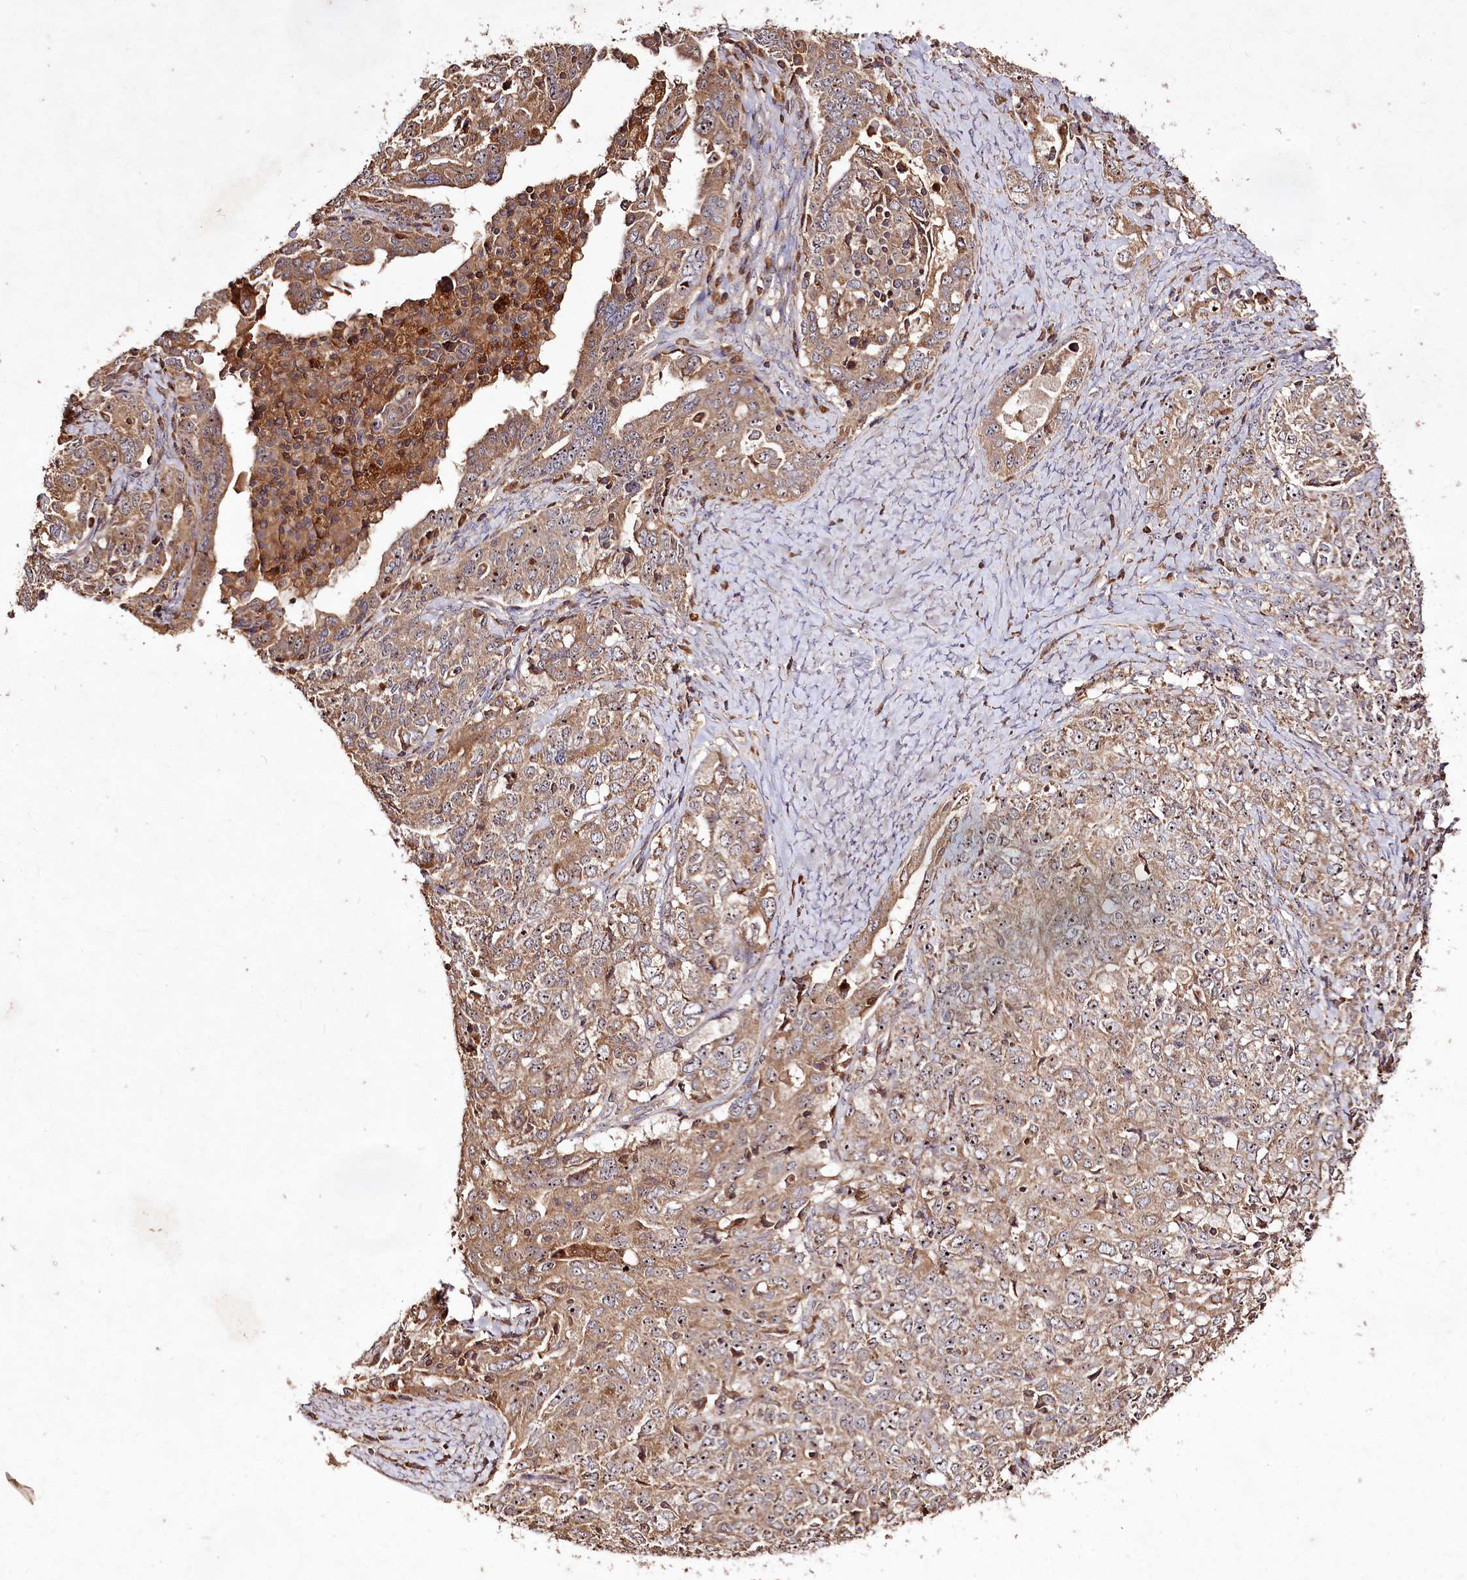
{"staining": {"intensity": "moderate", "quantity": ">75%", "location": "cytoplasmic/membranous,nuclear"}, "tissue": "ovarian cancer", "cell_type": "Tumor cells", "image_type": "cancer", "snomed": [{"axis": "morphology", "description": "Carcinoma, endometroid"}, {"axis": "topography", "description": "Ovary"}], "caption": "Ovarian endometroid carcinoma stained with a brown dye displays moderate cytoplasmic/membranous and nuclear positive positivity in approximately >75% of tumor cells.", "gene": "FAM53B", "patient": {"sex": "female", "age": 62}}